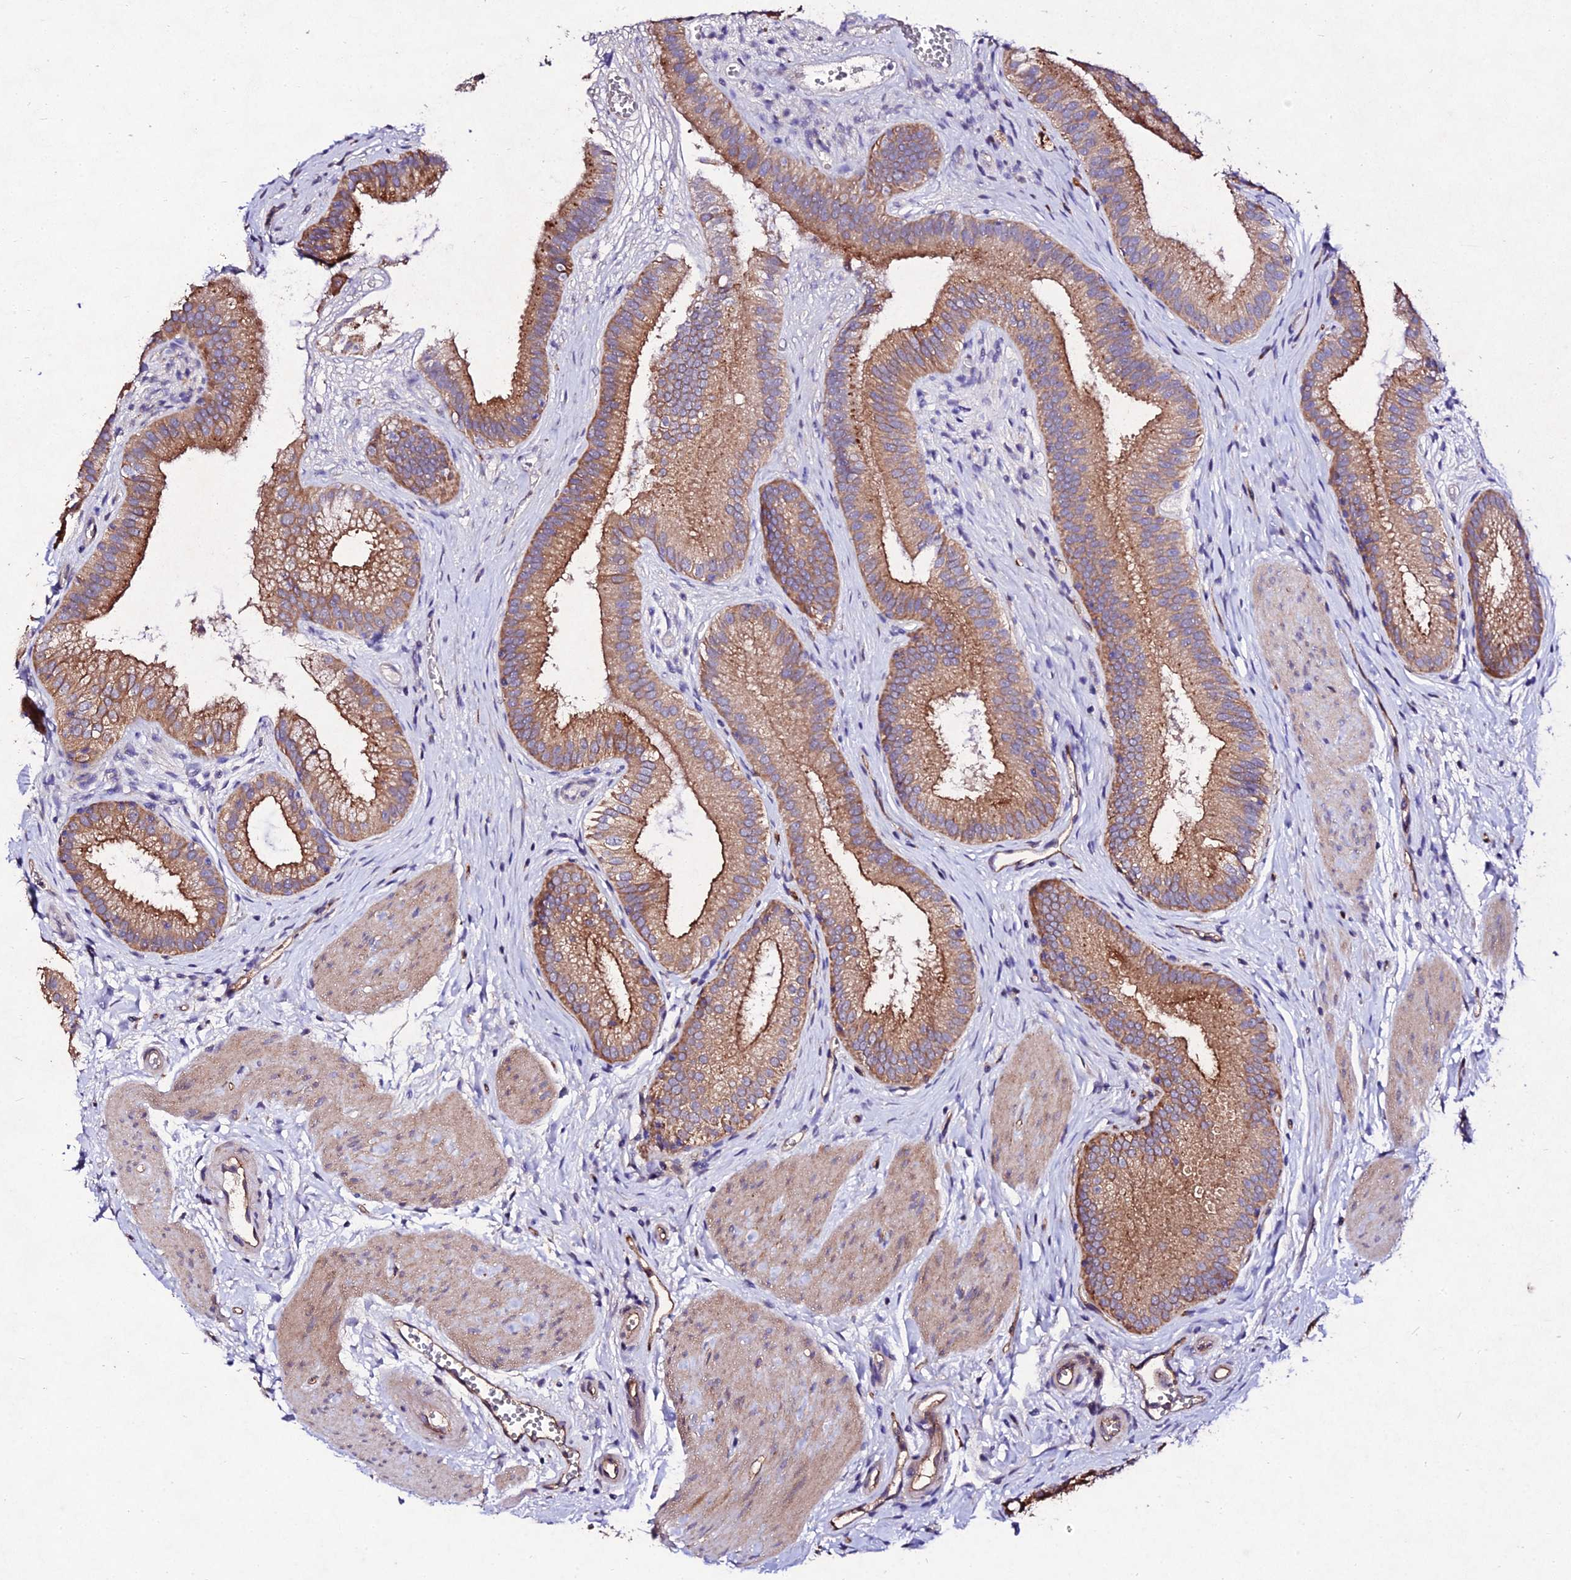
{"staining": {"intensity": "strong", "quantity": ">75%", "location": "cytoplasmic/membranous"}, "tissue": "gallbladder", "cell_type": "Glandular cells", "image_type": "normal", "snomed": [{"axis": "morphology", "description": "Normal tissue, NOS"}, {"axis": "topography", "description": "Gallbladder"}], "caption": "A high amount of strong cytoplasmic/membranous positivity is appreciated in approximately >75% of glandular cells in normal gallbladder.", "gene": "AP3M1", "patient": {"sex": "female", "age": 54}}